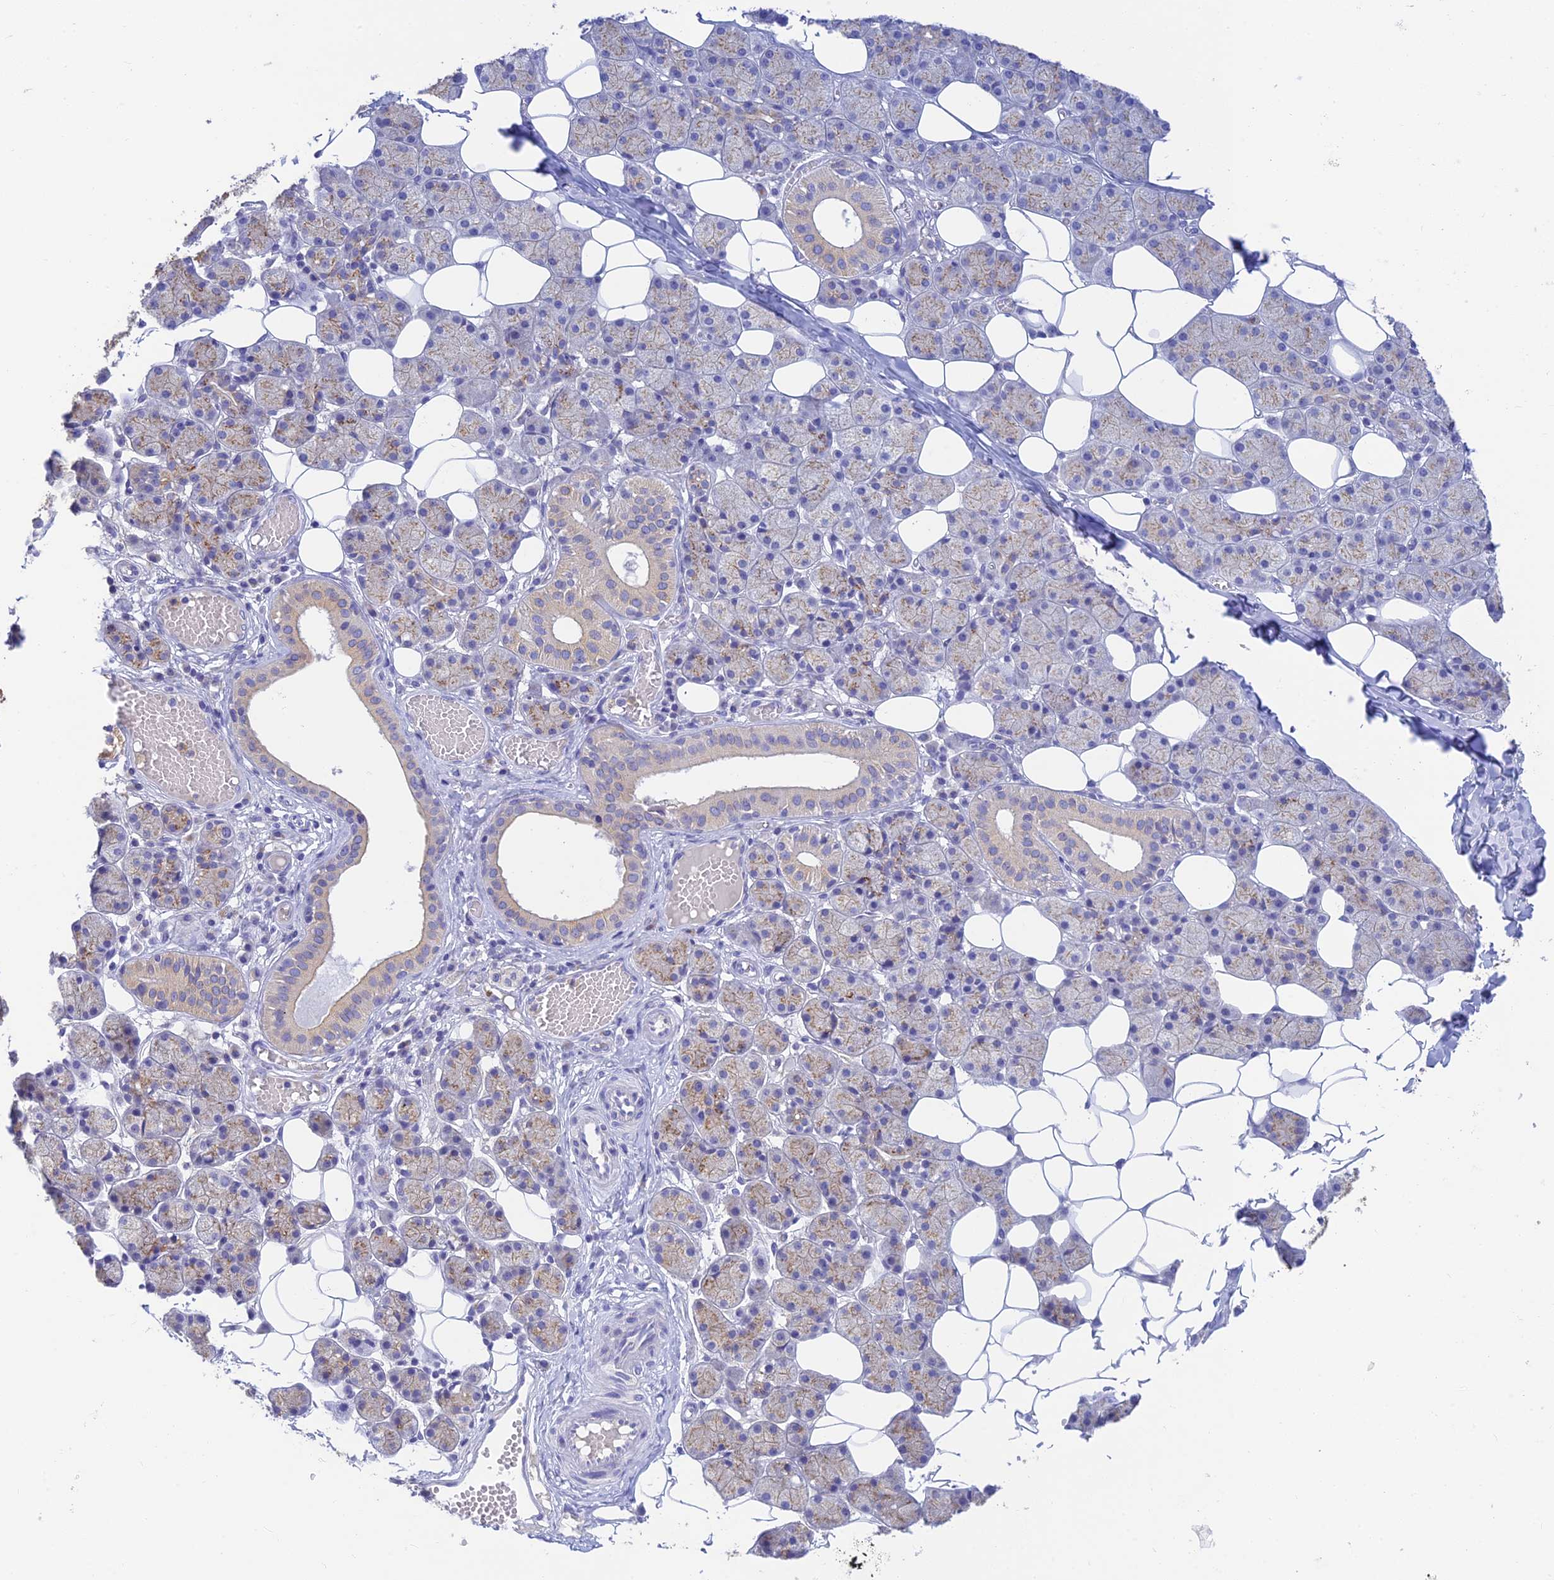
{"staining": {"intensity": "weak", "quantity": "25%-75%", "location": "cytoplasmic/membranous"}, "tissue": "salivary gland", "cell_type": "Glandular cells", "image_type": "normal", "snomed": [{"axis": "morphology", "description": "Normal tissue, NOS"}, {"axis": "topography", "description": "Salivary gland"}], "caption": "Salivary gland stained for a protein (brown) shows weak cytoplasmic/membranous positive expression in about 25%-75% of glandular cells.", "gene": "INTS13", "patient": {"sex": "female", "age": 33}}